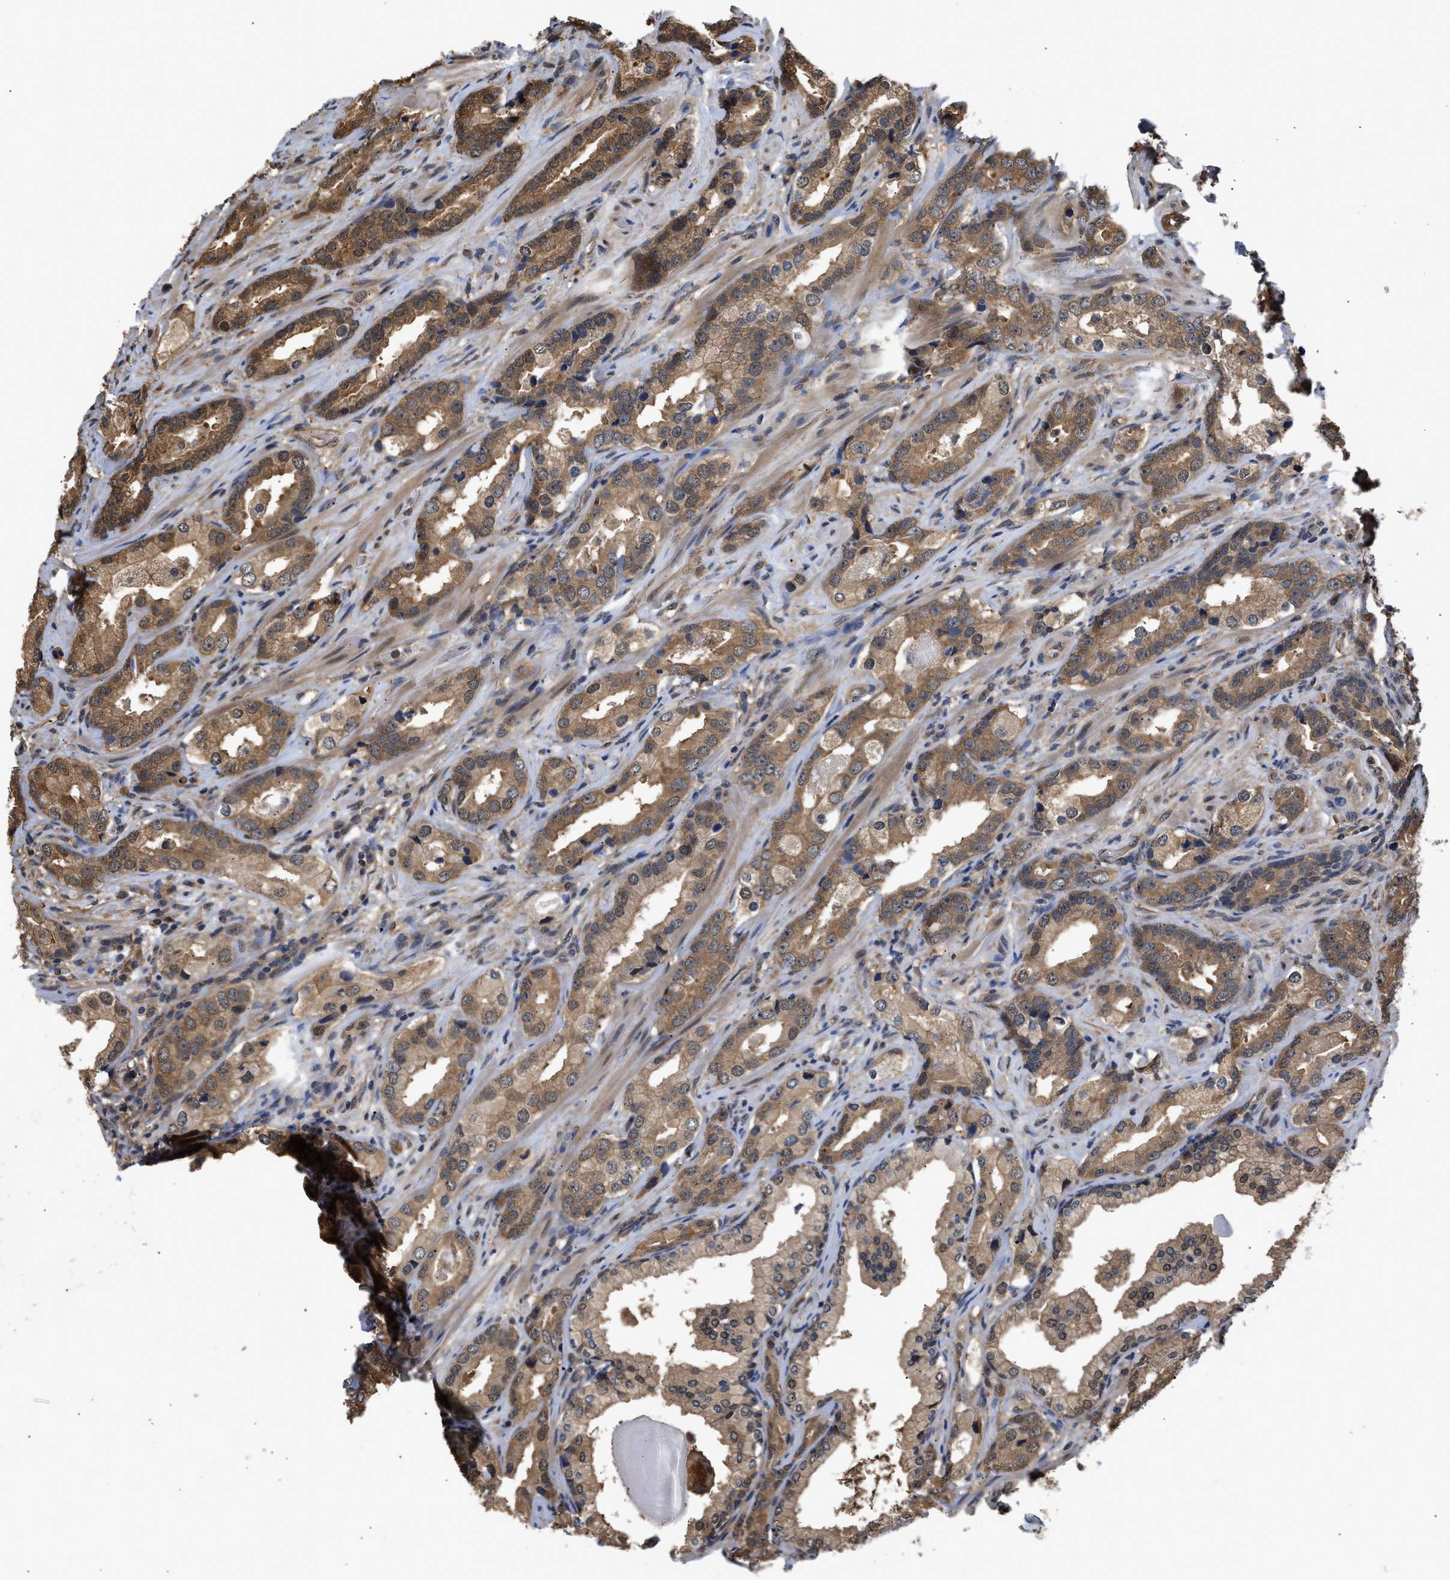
{"staining": {"intensity": "moderate", "quantity": ">75%", "location": "cytoplasmic/membranous"}, "tissue": "prostate cancer", "cell_type": "Tumor cells", "image_type": "cancer", "snomed": [{"axis": "morphology", "description": "Adenocarcinoma, High grade"}, {"axis": "topography", "description": "Prostate"}], "caption": "Prostate cancer stained with DAB immunohistochemistry demonstrates medium levels of moderate cytoplasmic/membranous positivity in approximately >75% of tumor cells. (Stains: DAB in brown, nuclei in blue, Microscopy: brightfield microscopy at high magnification).", "gene": "SCAI", "patient": {"sex": "male", "age": 63}}